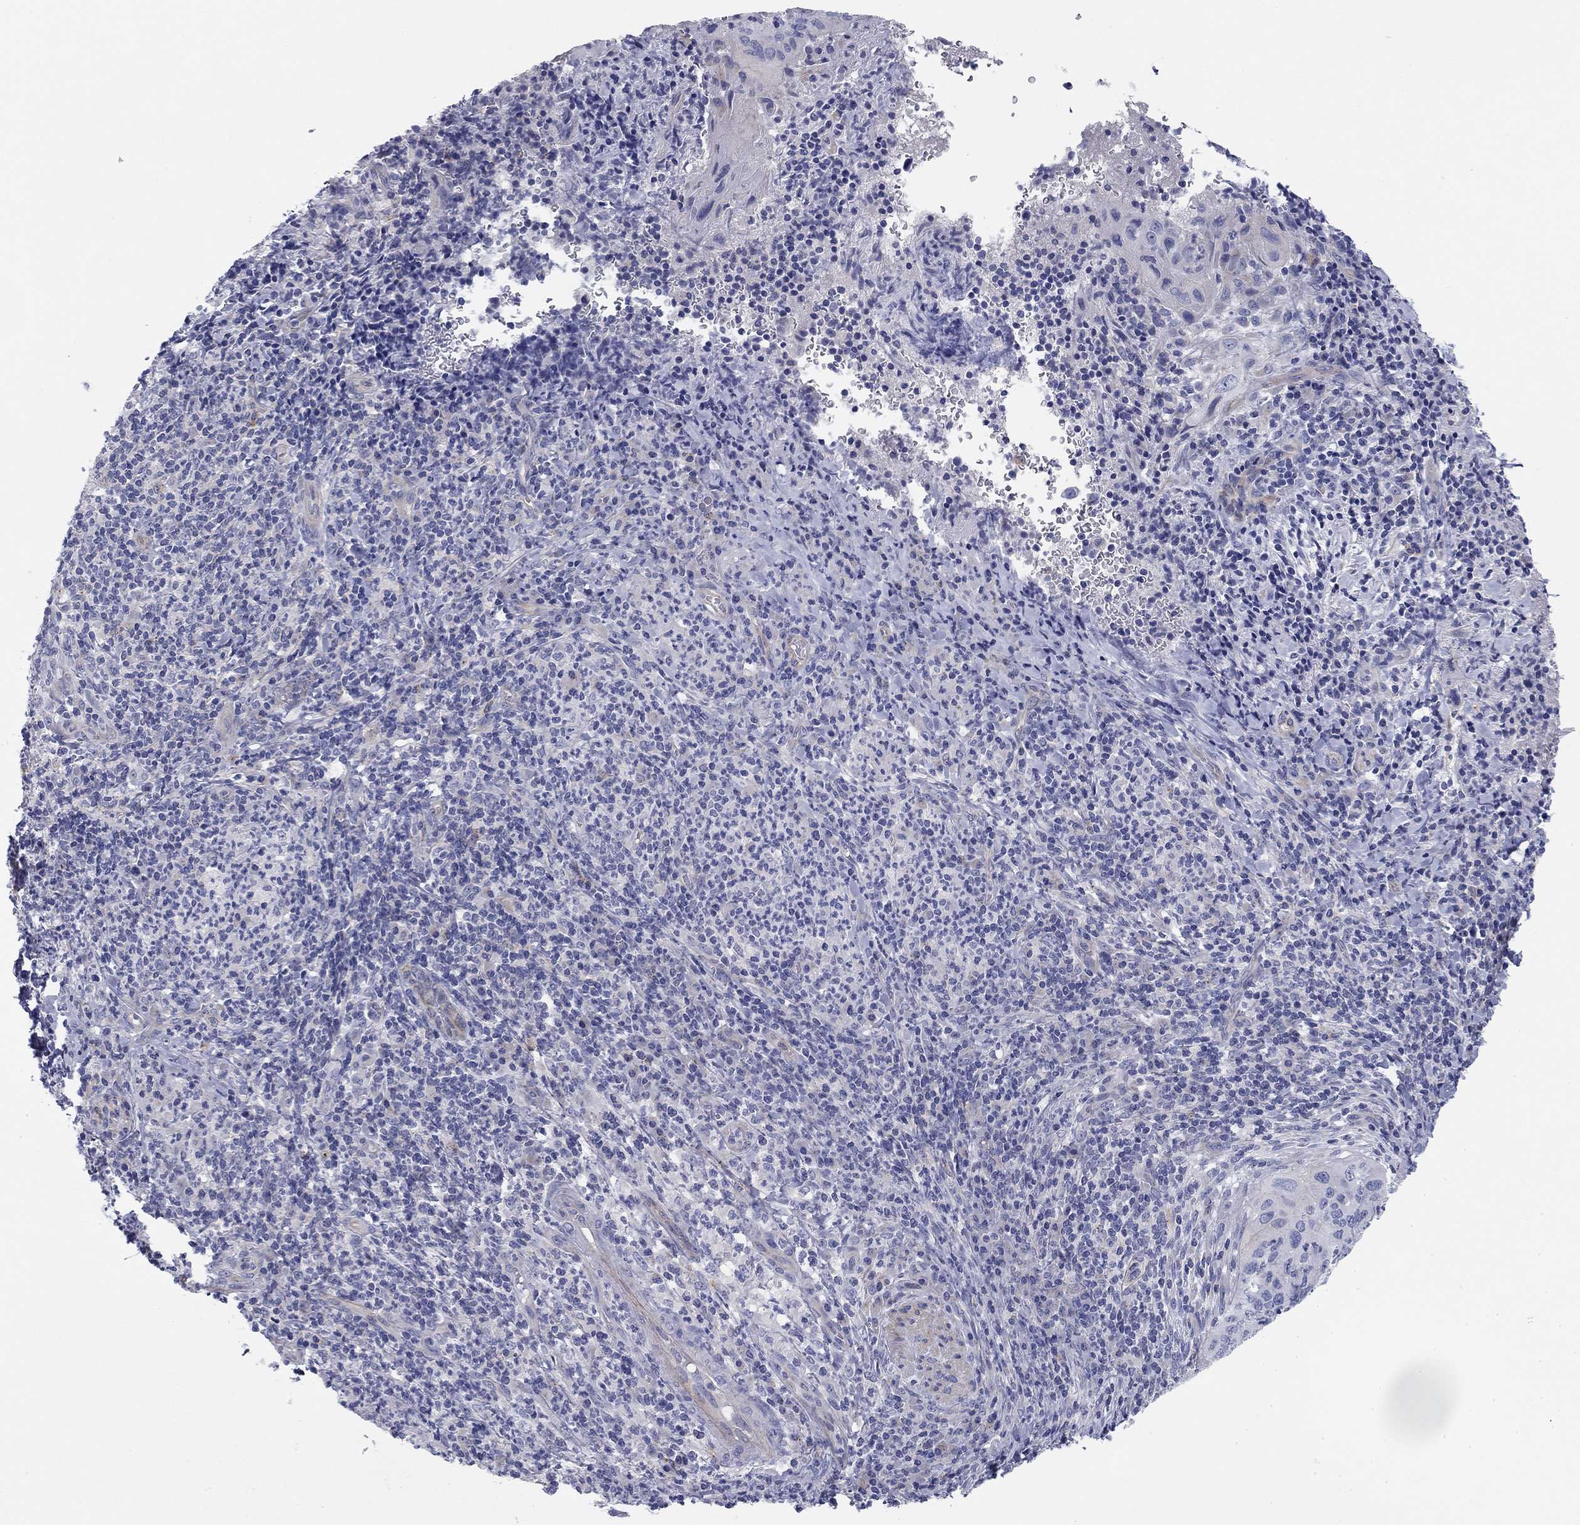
{"staining": {"intensity": "negative", "quantity": "none", "location": "none"}, "tissue": "cervical cancer", "cell_type": "Tumor cells", "image_type": "cancer", "snomed": [{"axis": "morphology", "description": "Squamous cell carcinoma, NOS"}, {"axis": "topography", "description": "Cervix"}], "caption": "Tumor cells show no significant protein expression in squamous cell carcinoma (cervical).", "gene": "SEPTIN3", "patient": {"sex": "female", "age": 26}}